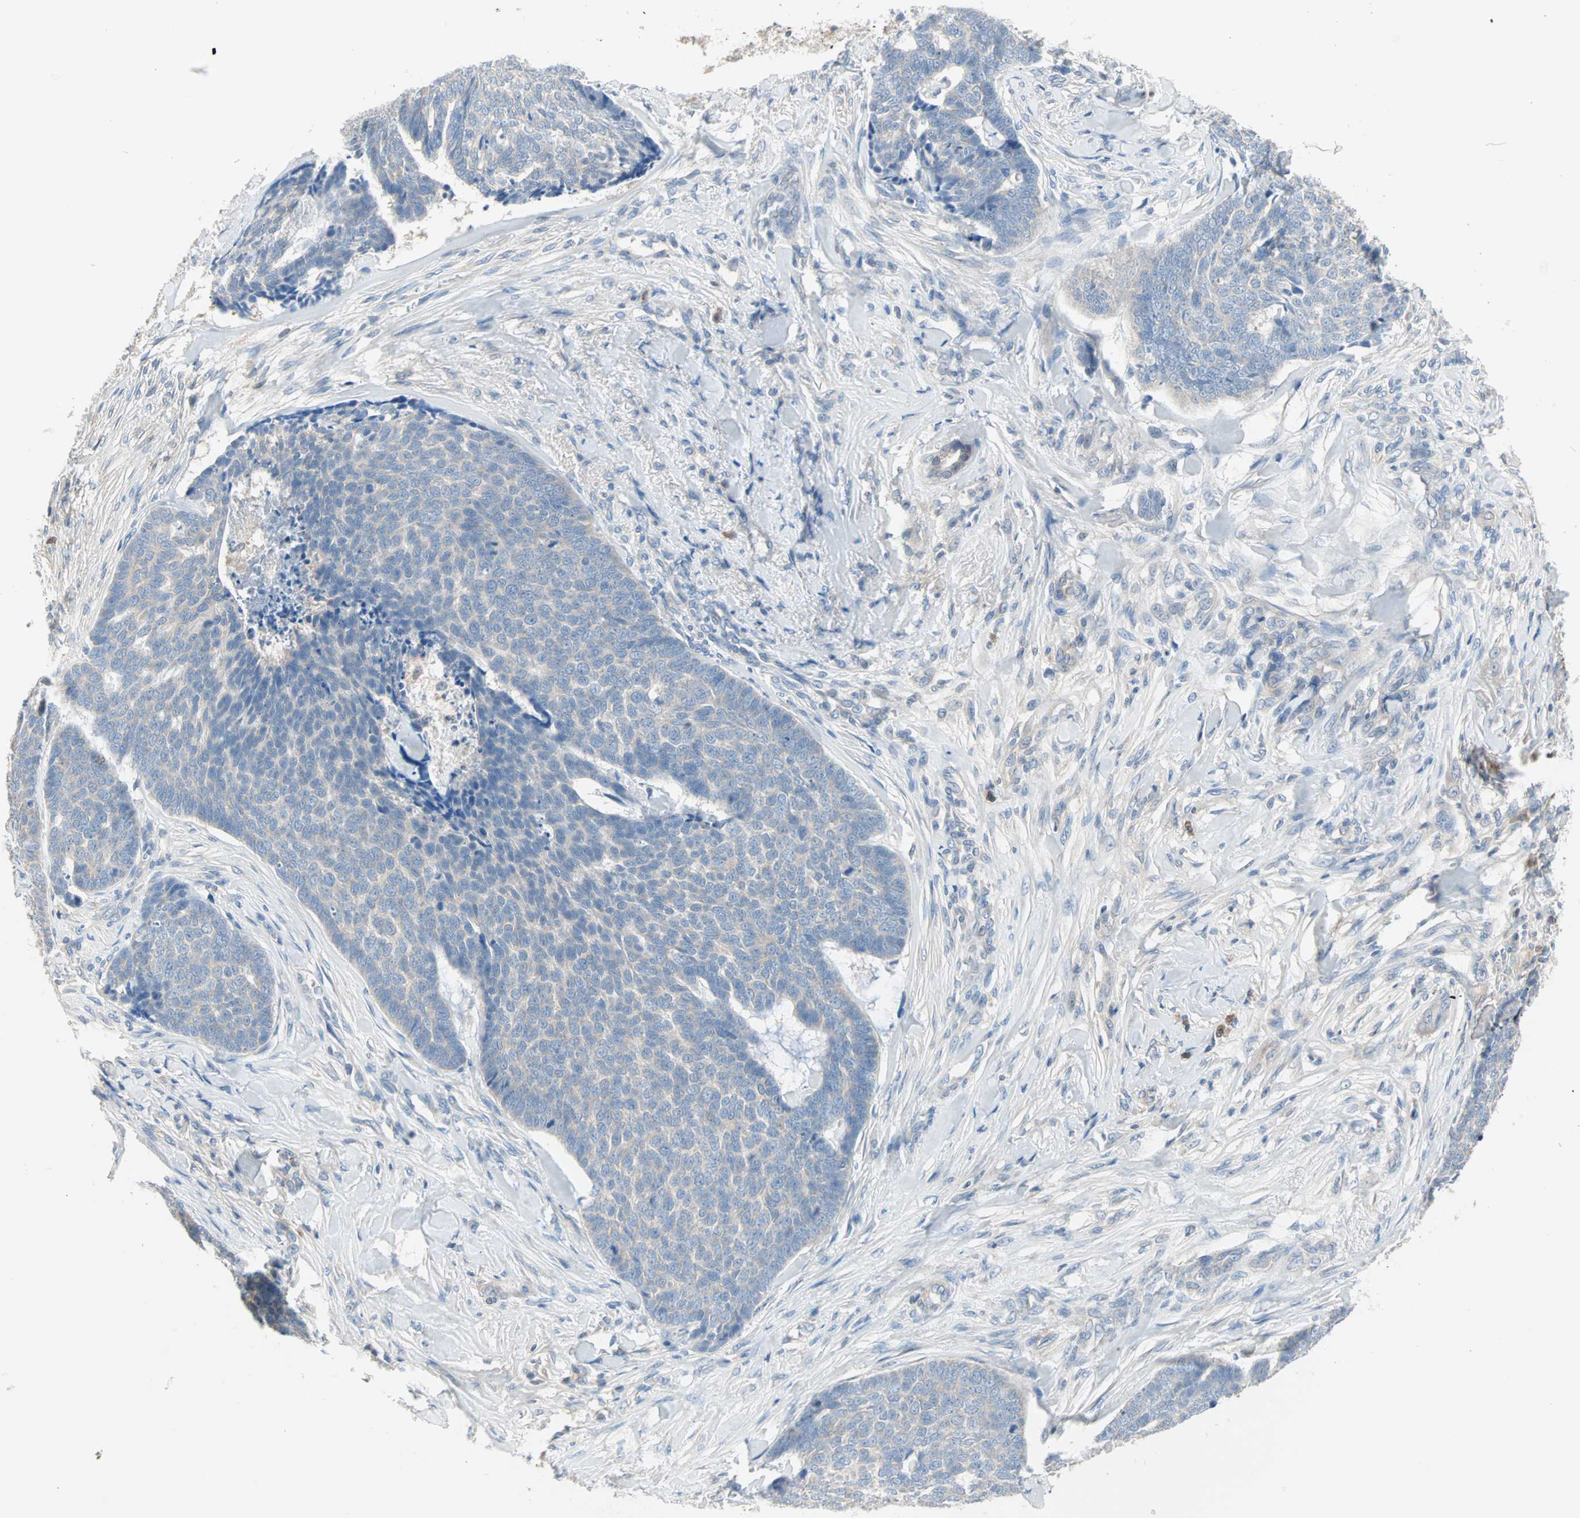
{"staining": {"intensity": "weak", "quantity": ">75%", "location": "cytoplasmic/membranous"}, "tissue": "skin cancer", "cell_type": "Tumor cells", "image_type": "cancer", "snomed": [{"axis": "morphology", "description": "Basal cell carcinoma"}, {"axis": "topography", "description": "Skin"}], "caption": "Human basal cell carcinoma (skin) stained with a brown dye exhibits weak cytoplasmic/membranous positive positivity in about >75% of tumor cells.", "gene": "MPI", "patient": {"sex": "male", "age": 84}}